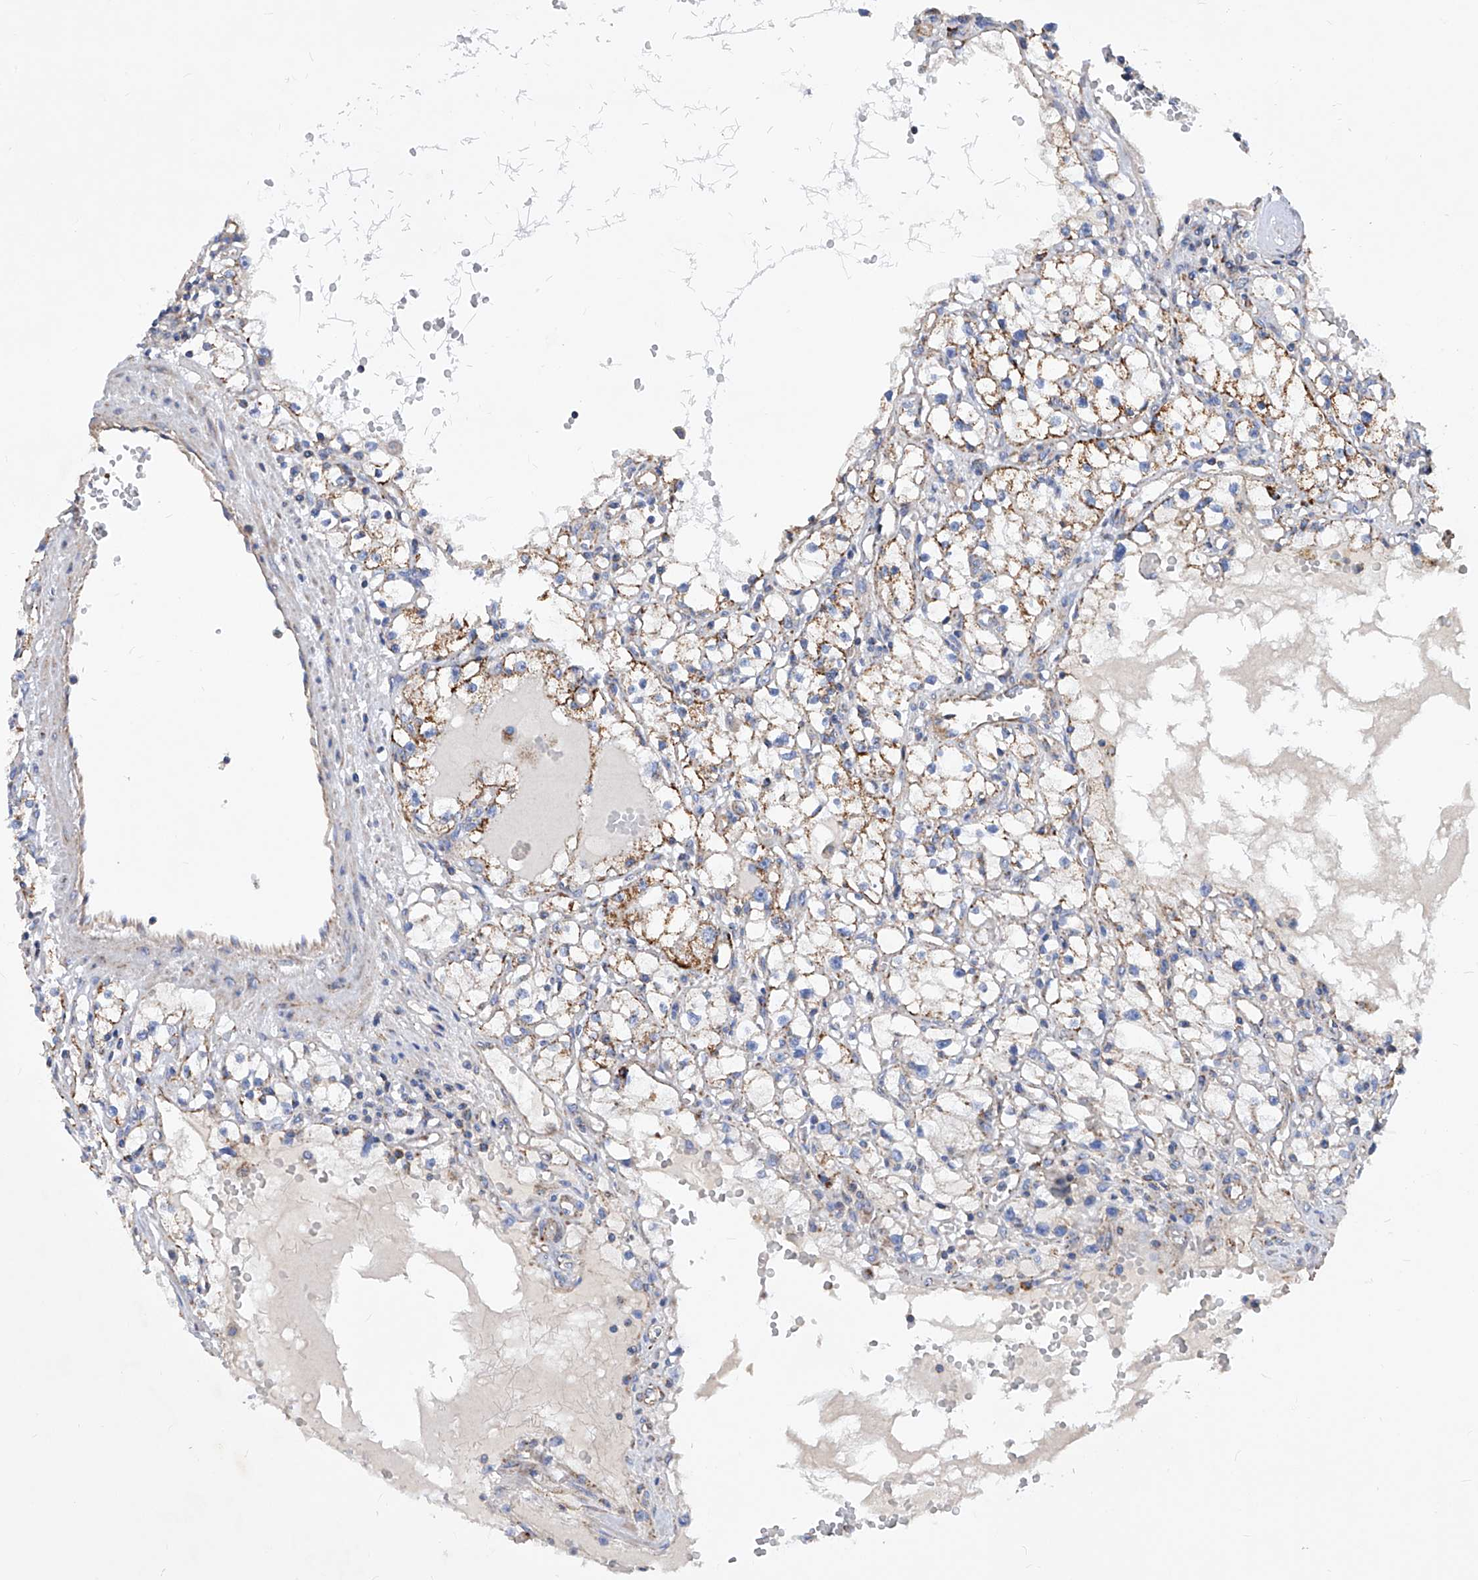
{"staining": {"intensity": "moderate", "quantity": "25%-75%", "location": "cytoplasmic/membranous"}, "tissue": "renal cancer", "cell_type": "Tumor cells", "image_type": "cancer", "snomed": [{"axis": "morphology", "description": "Adenocarcinoma, NOS"}, {"axis": "topography", "description": "Kidney"}], "caption": "Moderate cytoplasmic/membranous staining is present in about 25%-75% of tumor cells in renal cancer (adenocarcinoma).", "gene": "HRNR", "patient": {"sex": "male", "age": 56}}